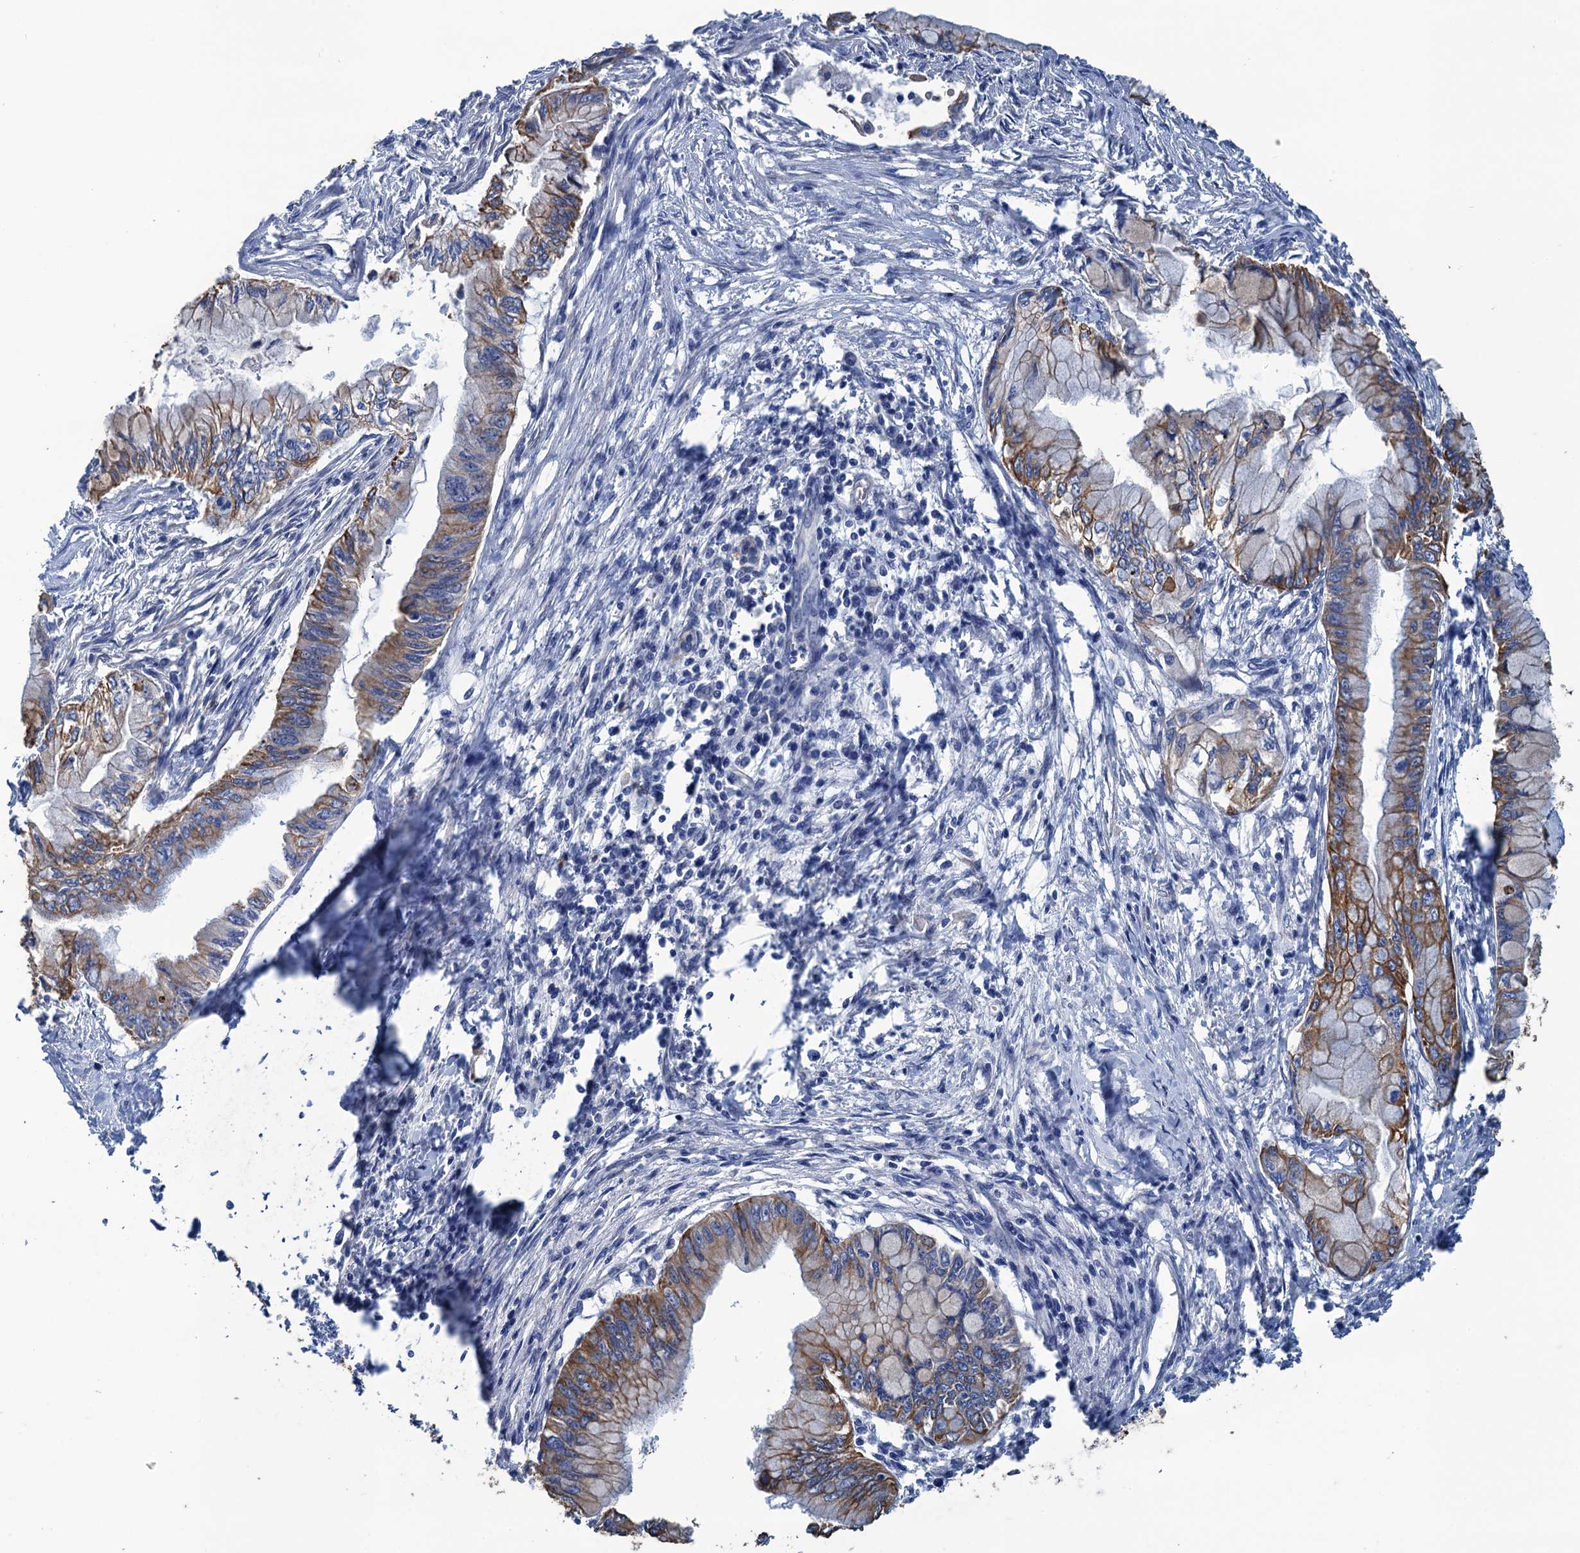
{"staining": {"intensity": "moderate", "quantity": "25%-75%", "location": "cytoplasmic/membranous"}, "tissue": "pancreatic cancer", "cell_type": "Tumor cells", "image_type": "cancer", "snomed": [{"axis": "morphology", "description": "Adenocarcinoma, NOS"}, {"axis": "topography", "description": "Pancreas"}], "caption": "High-power microscopy captured an immunohistochemistry (IHC) histopathology image of pancreatic cancer (adenocarcinoma), revealing moderate cytoplasmic/membranous staining in approximately 25%-75% of tumor cells.", "gene": "SMCO3", "patient": {"sex": "male", "age": 48}}